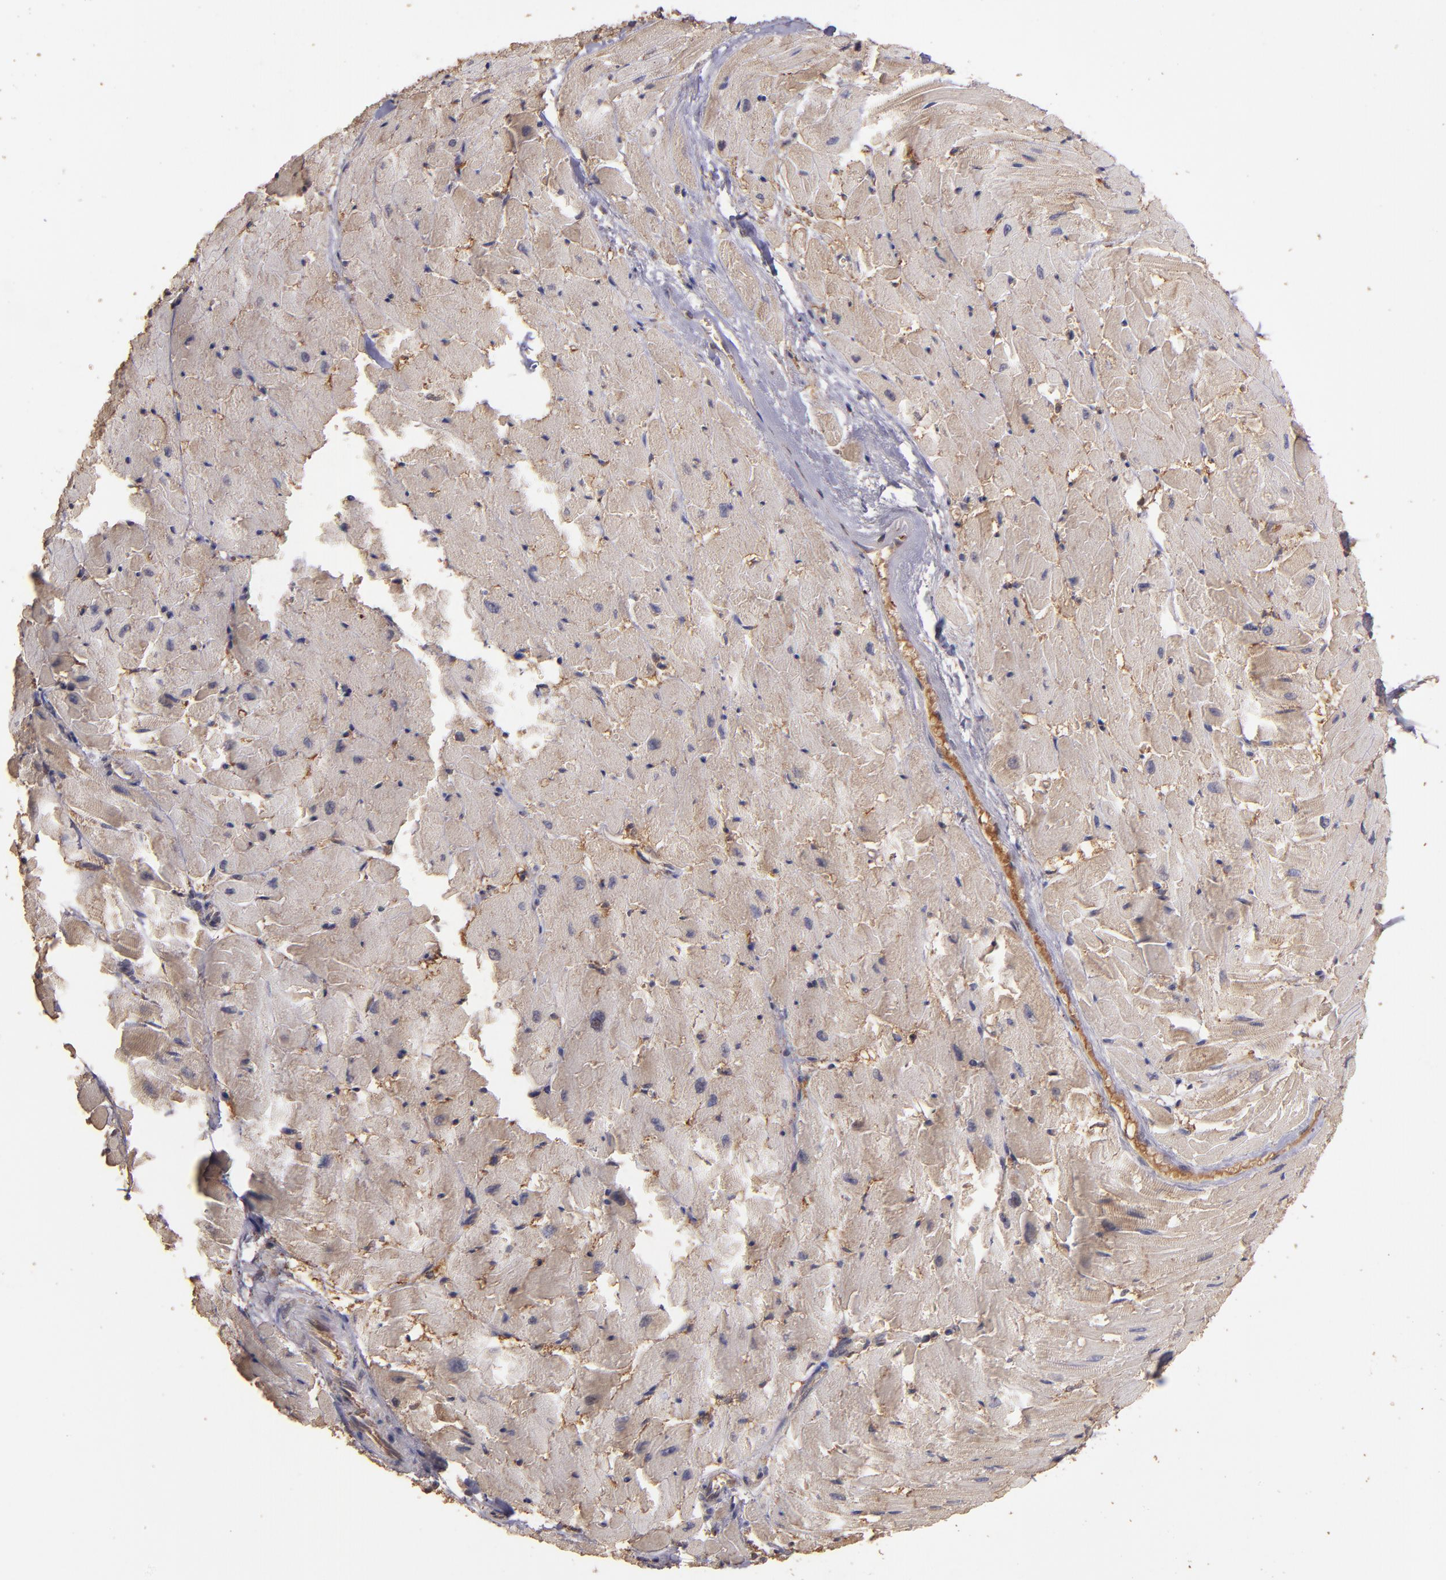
{"staining": {"intensity": "weak", "quantity": "25%-75%", "location": "cytoplasmic/membranous"}, "tissue": "heart muscle", "cell_type": "Cardiomyocytes", "image_type": "normal", "snomed": [{"axis": "morphology", "description": "Normal tissue, NOS"}, {"axis": "topography", "description": "Heart"}], "caption": "The photomicrograph demonstrates immunohistochemical staining of unremarkable heart muscle. There is weak cytoplasmic/membranous staining is present in approximately 25%-75% of cardiomyocytes.", "gene": "SRRD", "patient": {"sex": "female", "age": 19}}